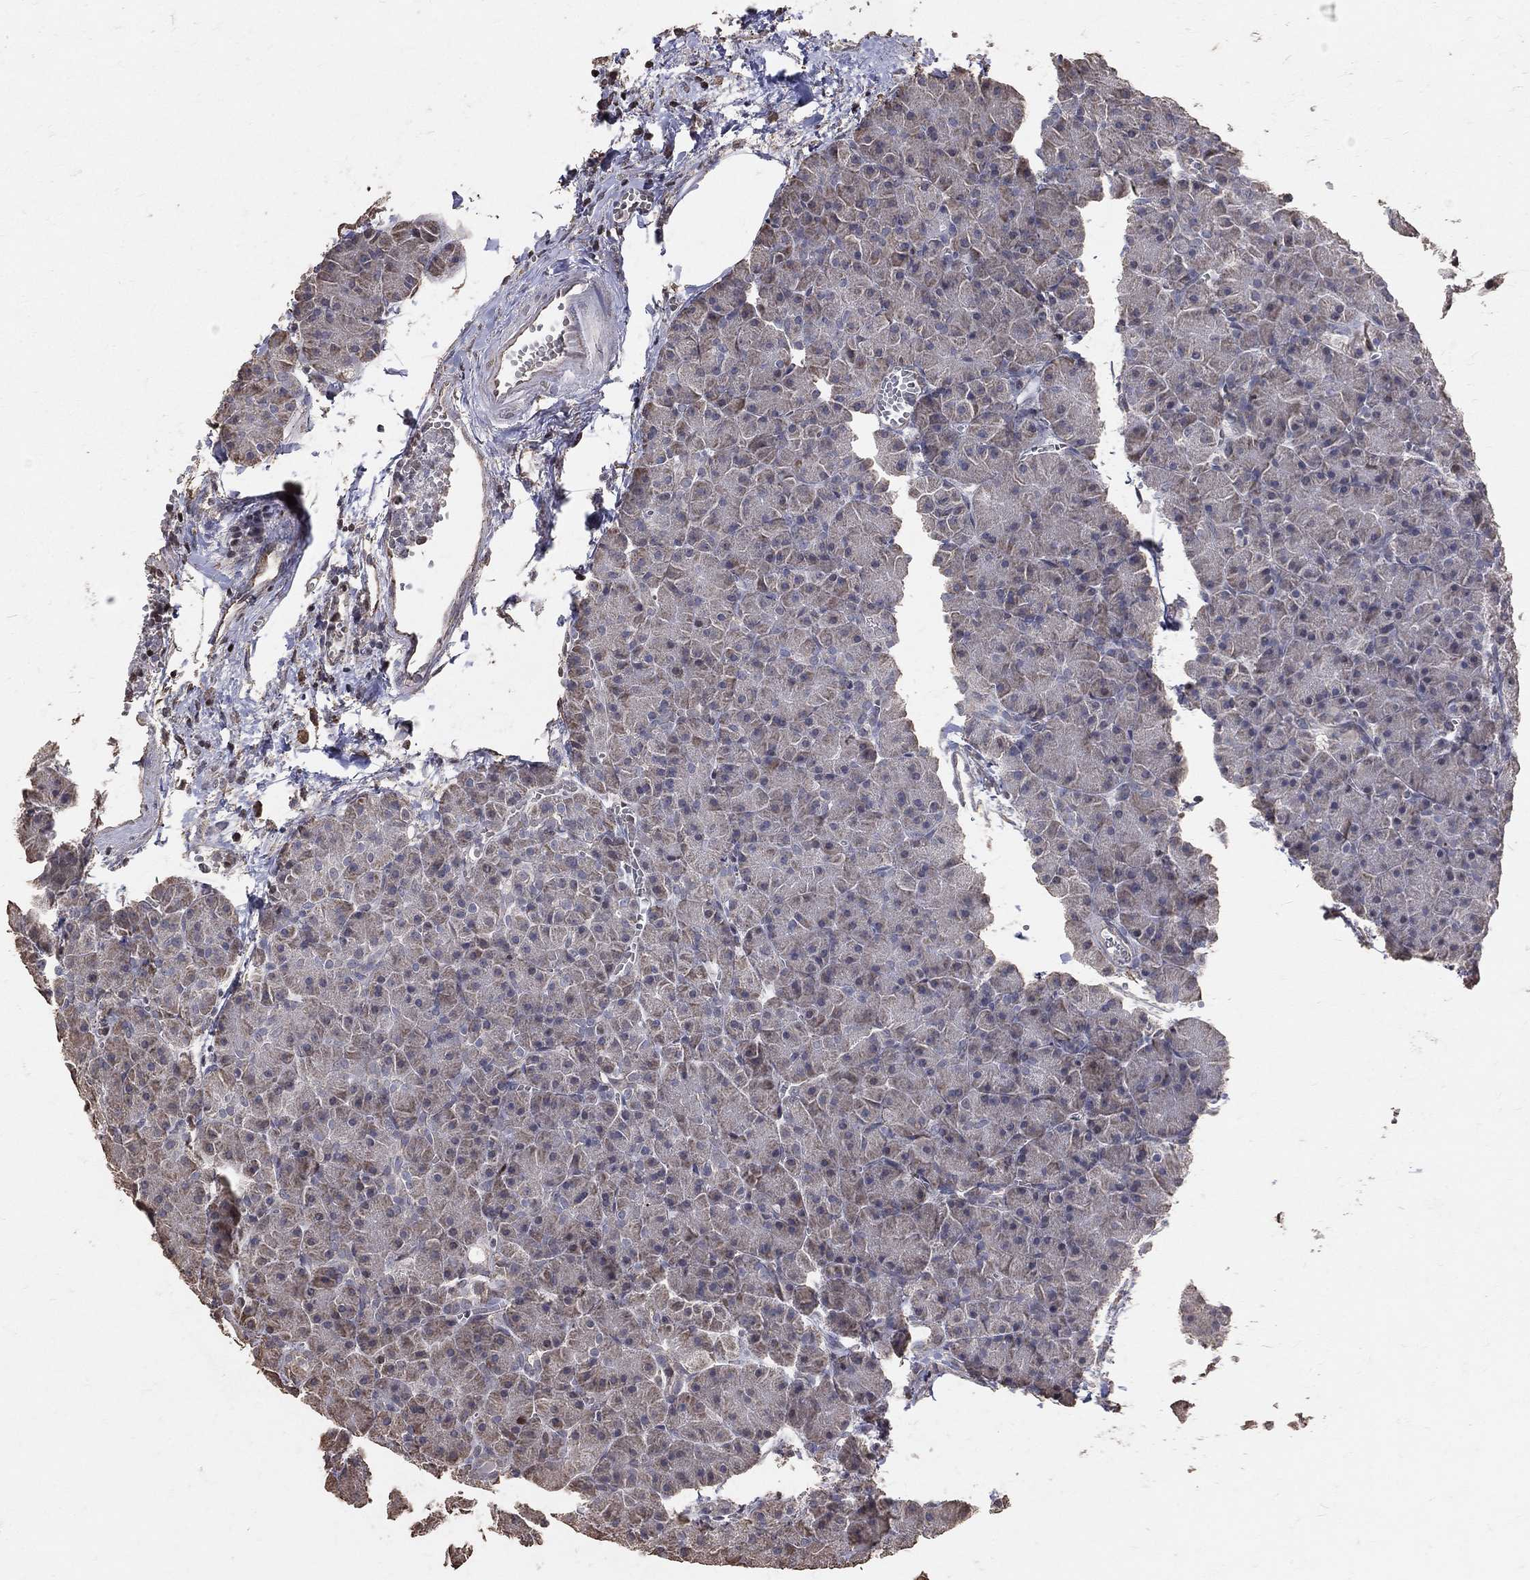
{"staining": {"intensity": "moderate", "quantity": "25%-75%", "location": "cytoplasmic/membranous"}, "tissue": "pancreas", "cell_type": "Exocrine glandular cells", "image_type": "normal", "snomed": [{"axis": "morphology", "description": "Normal tissue, NOS"}, {"axis": "topography", "description": "Pancreas"}], "caption": "Immunohistochemistry (IHC) staining of normal pancreas, which exhibits medium levels of moderate cytoplasmic/membranous expression in approximately 25%-75% of exocrine glandular cells indicating moderate cytoplasmic/membranous protein positivity. The staining was performed using DAB (brown) for protein detection and nuclei were counterstained in hematoxylin (blue).", "gene": "LY6K", "patient": {"sex": "male", "age": 61}}